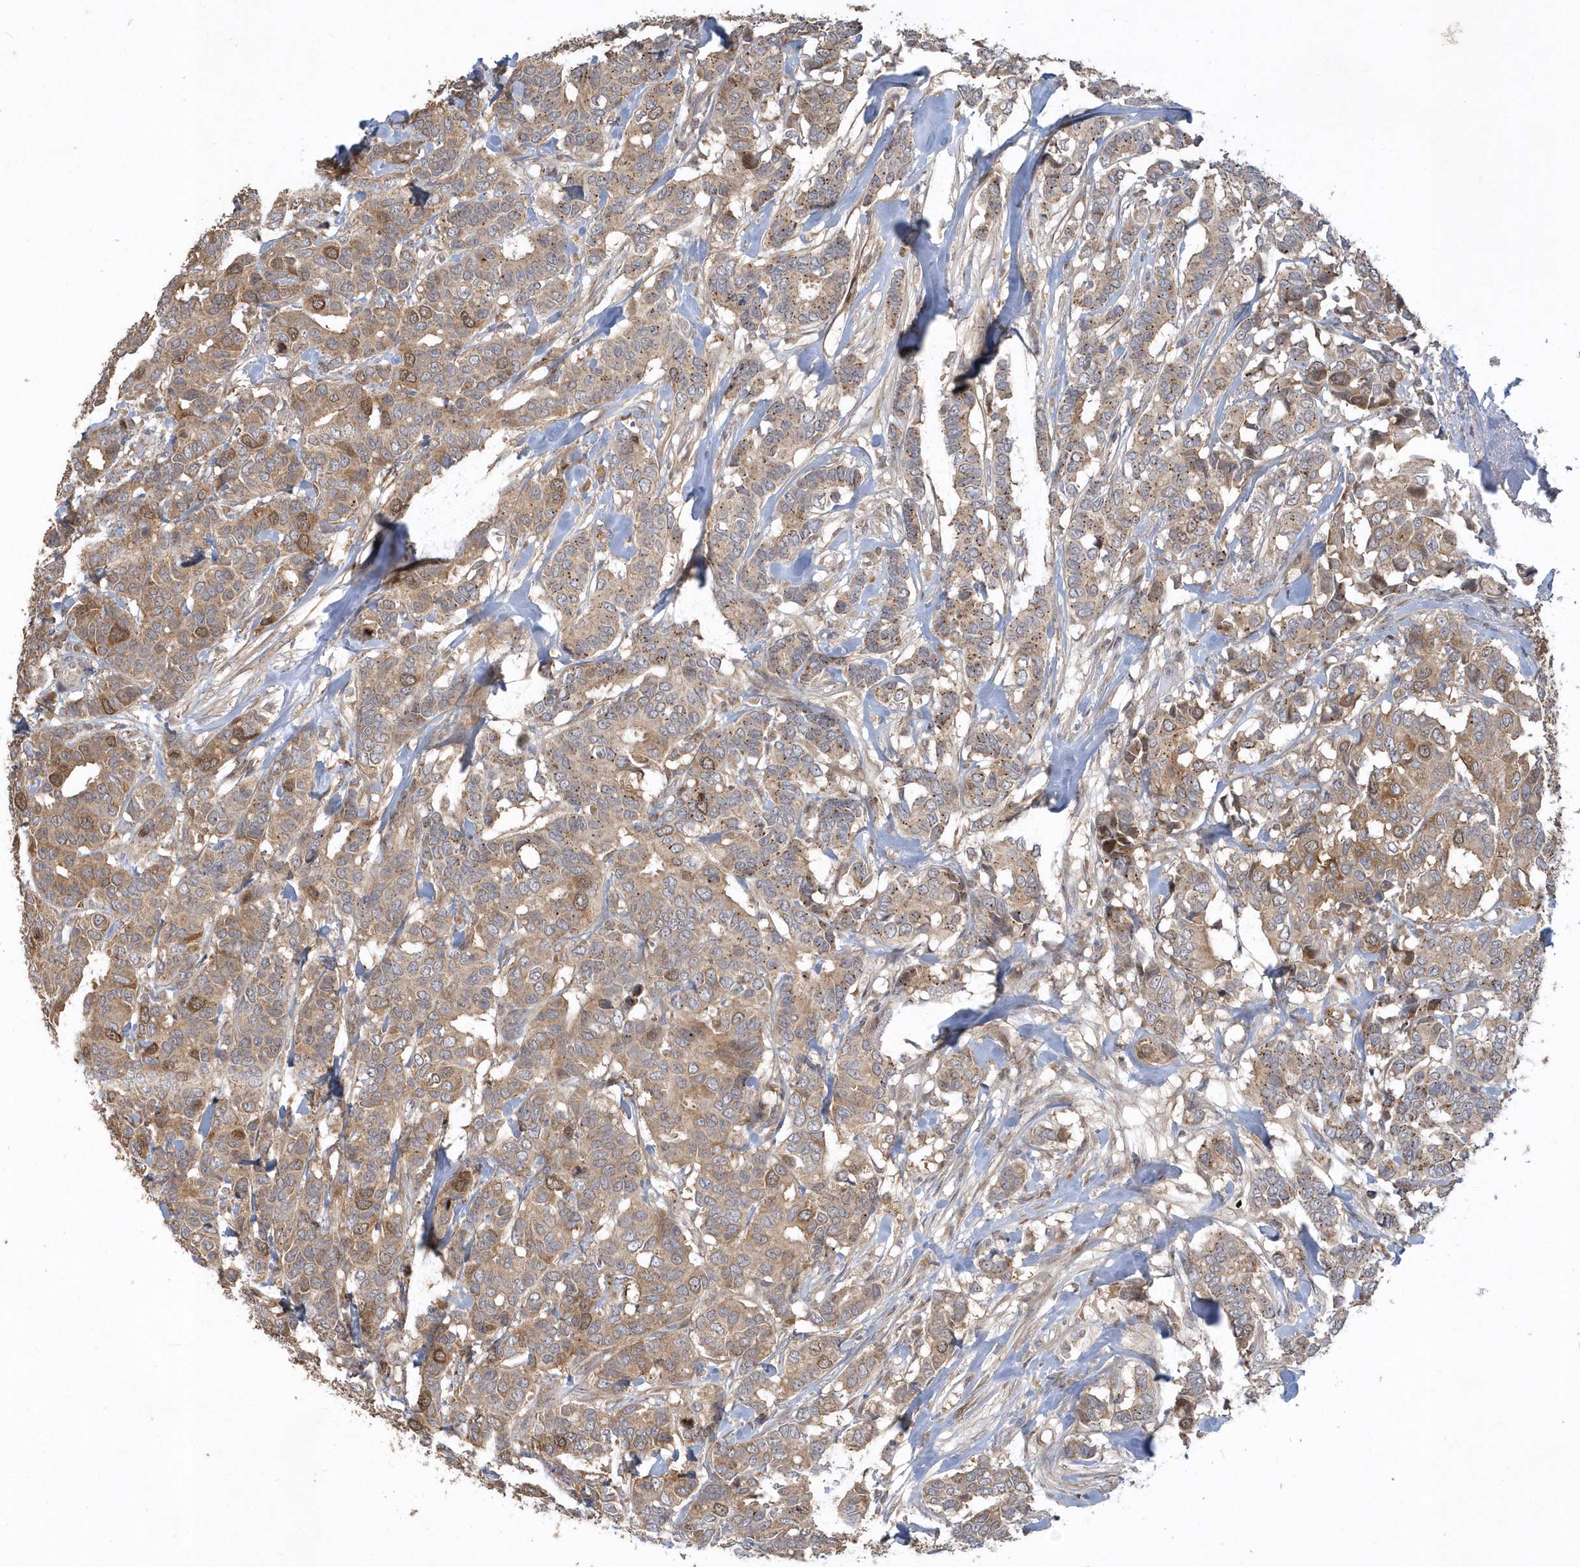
{"staining": {"intensity": "moderate", "quantity": ">75%", "location": "cytoplasmic/membranous"}, "tissue": "breast cancer", "cell_type": "Tumor cells", "image_type": "cancer", "snomed": [{"axis": "morphology", "description": "Duct carcinoma"}, {"axis": "topography", "description": "Breast"}], "caption": "Immunohistochemistry (IHC) staining of invasive ductal carcinoma (breast), which reveals medium levels of moderate cytoplasmic/membranous expression in approximately >75% of tumor cells indicating moderate cytoplasmic/membranous protein expression. The staining was performed using DAB (brown) for protein detection and nuclei were counterstained in hematoxylin (blue).", "gene": "TRAIP", "patient": {"sex": "female", "age": 87}}